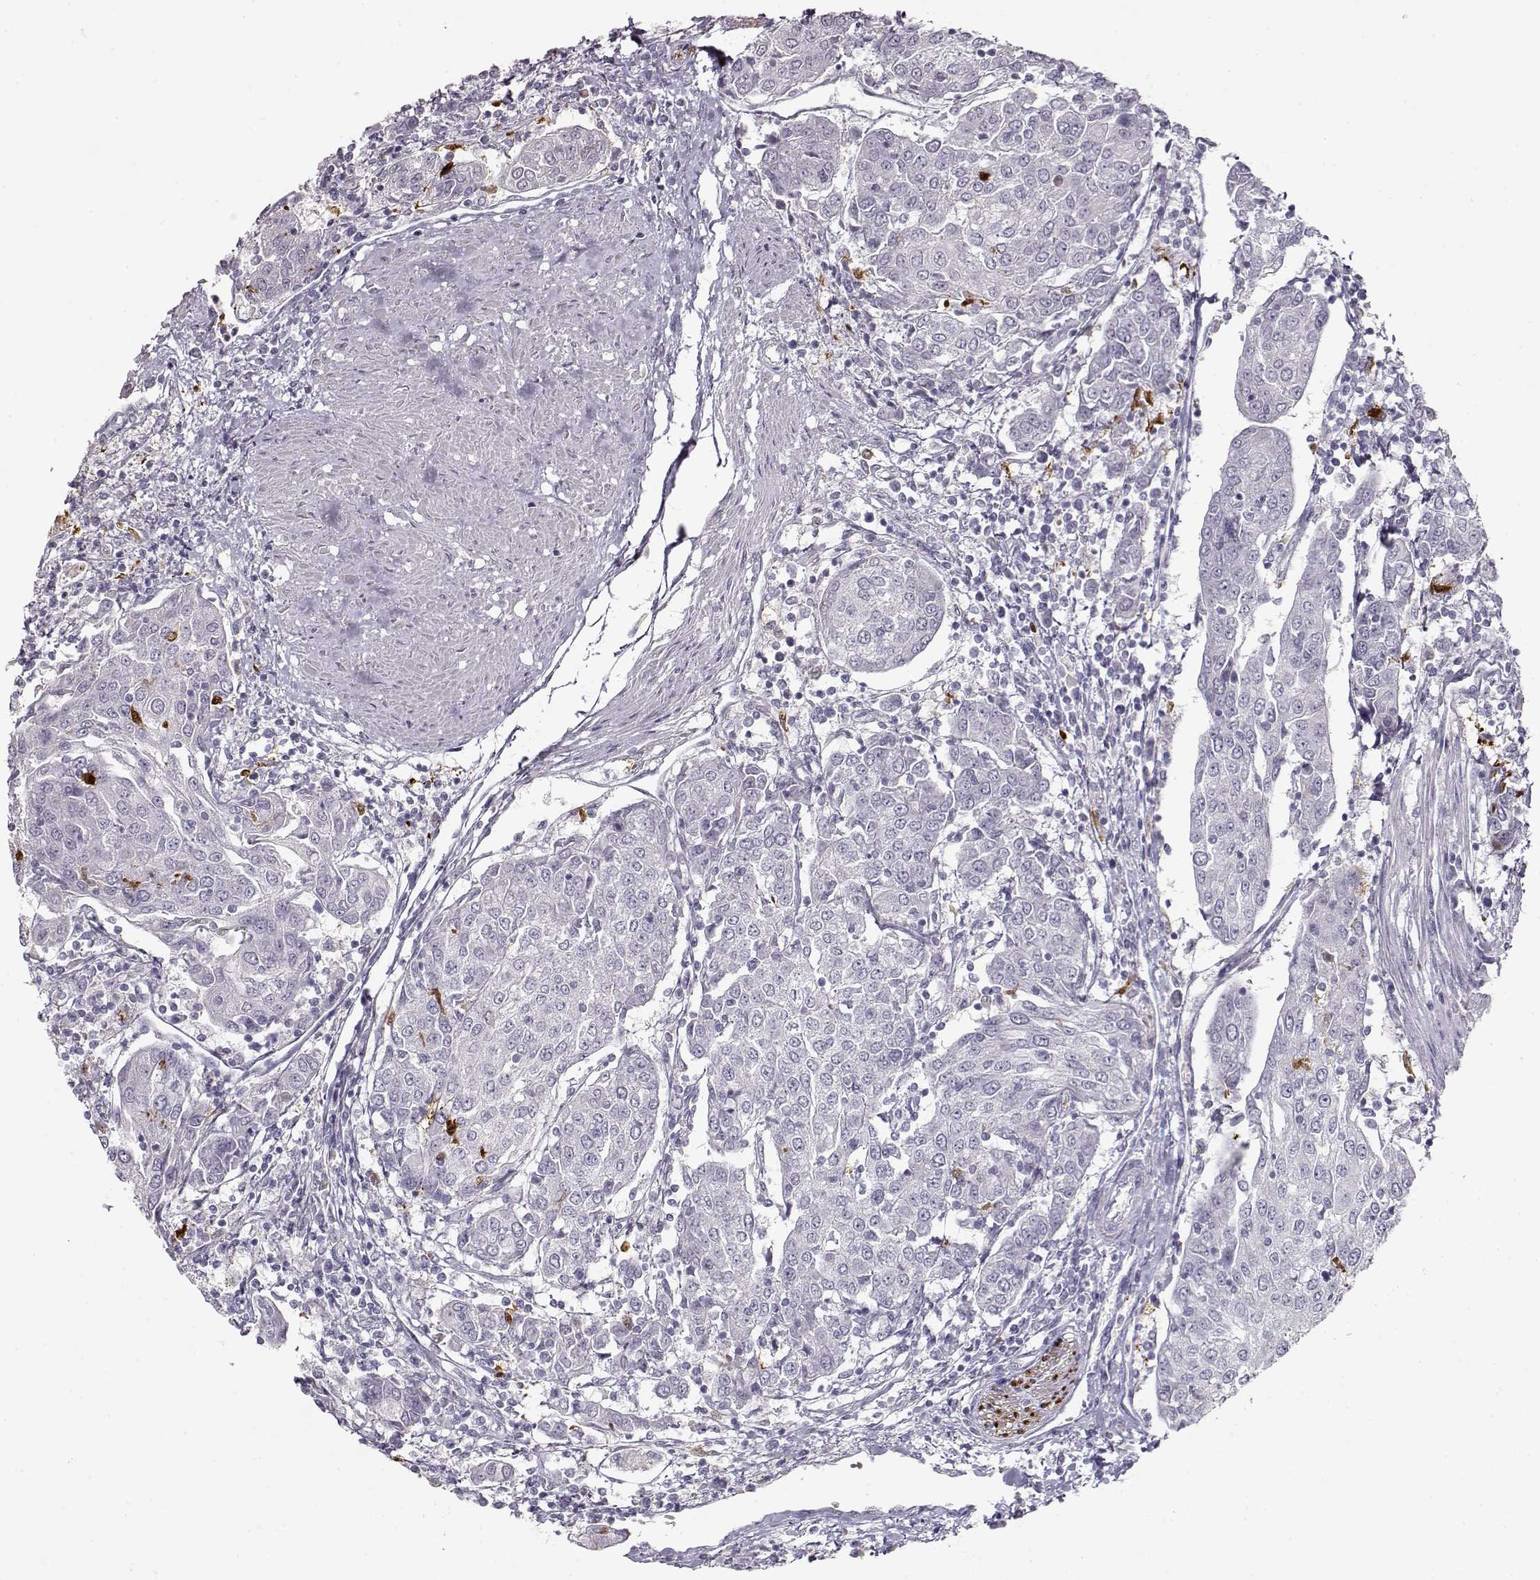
{"staining": {"intensity": "negative", "quantity": "none", "location": "none"}, "tissue": "urothelial cancer", "cell_type": "Tumor cells", "image_type": "cancer", "snomed": [{"axis": "morphology", "description": "Urothelial carcinoma, High grade"}, {"axis": "topography", "description": "Urinary bladder"}], "caption": "Immunohistochemical staining of human urothelial cancer shows no significant positivity in tumor cells. The staining is performed using DAB (3,3'-diaminobenzidine) brown chromogen with nuclei counter-stained in using hematoxylin.", "gene": "S100B", "patient": {"sex": "female", "age": 85}}